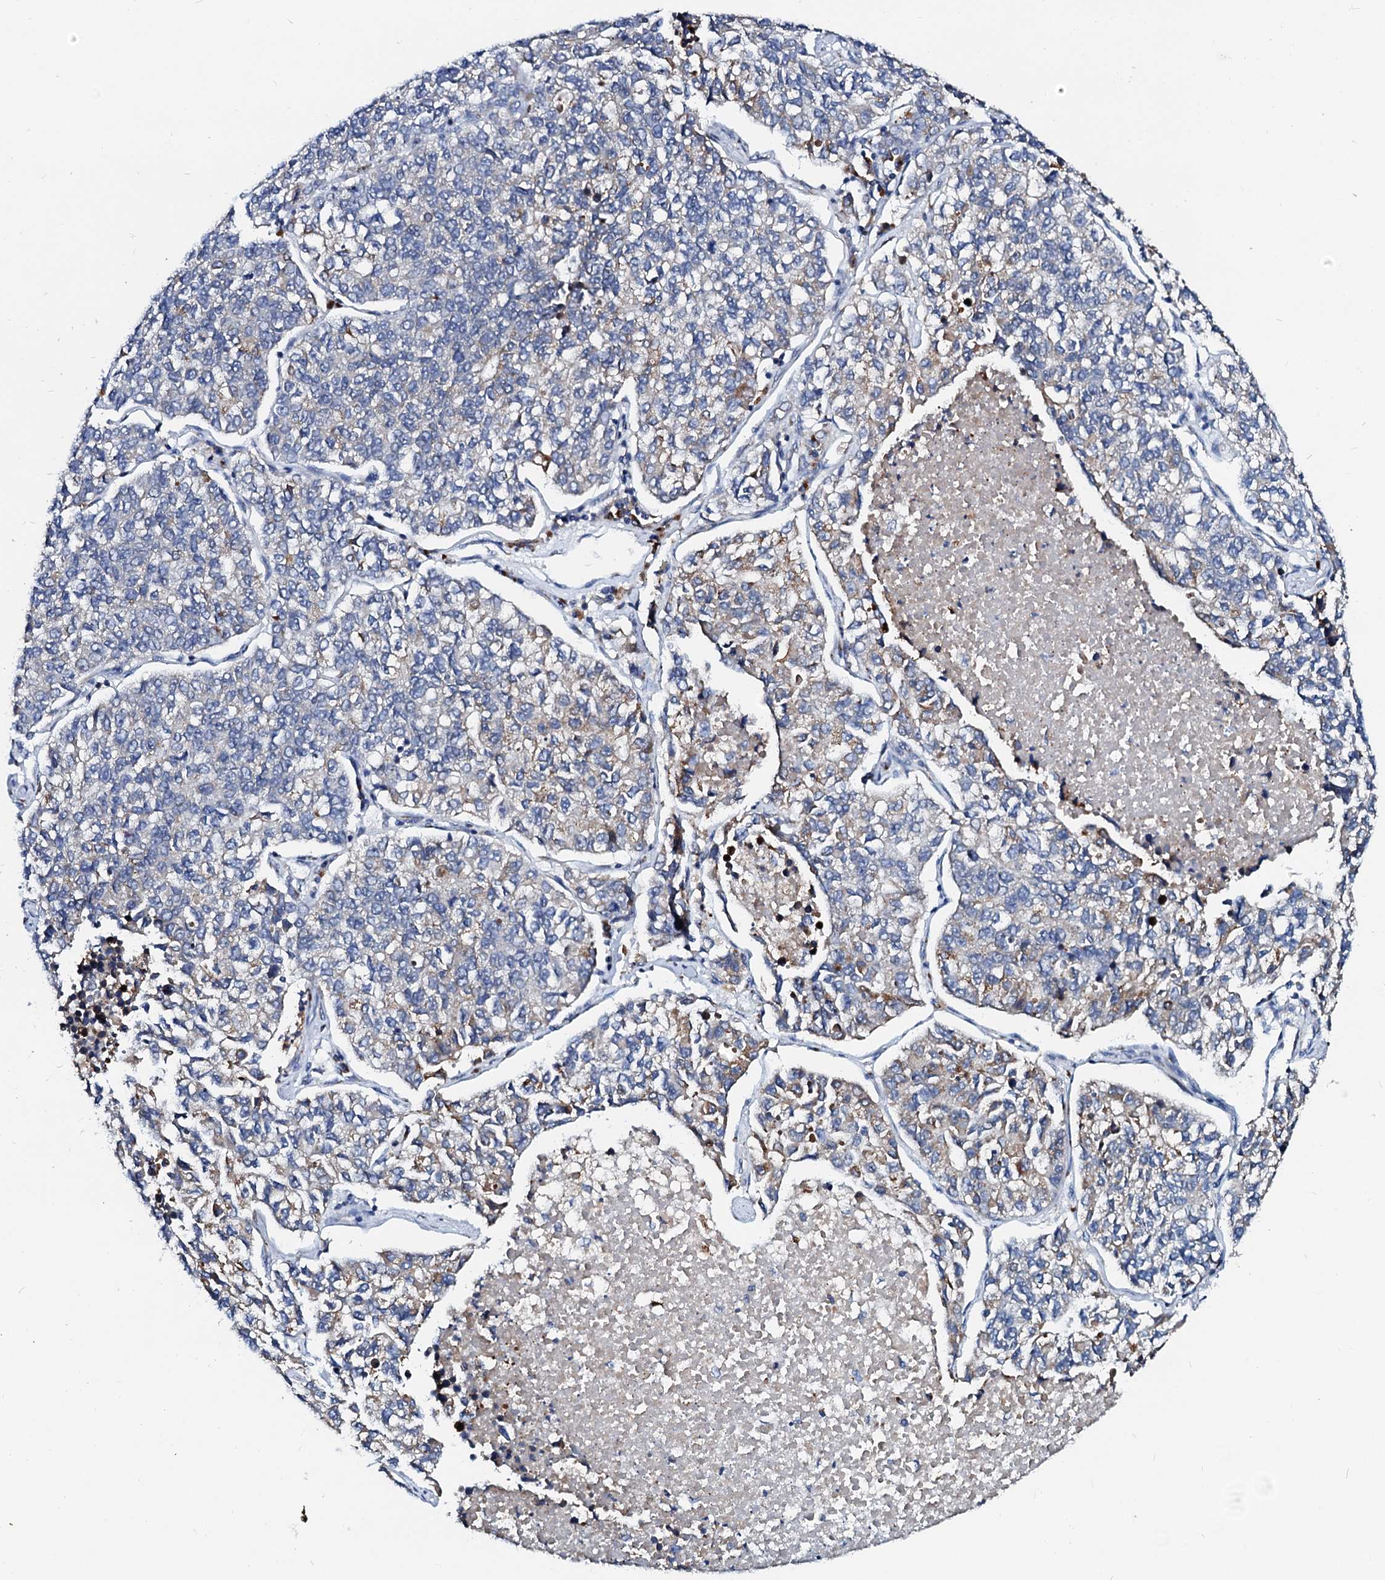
{"staining": {"intensity": "weak", "quantity": "<25%", "location": "cytoplasmic/membranous"}, "tissue": "lung cancer", "cell_type": "Tumor cells", "image_type": "cancer", "snomed": [{"axis": "morphology", "description": "Adenocarcinoma, NOS"}, {"axis": "topography", "description": "Lung"}], "caption": "High power microscopy micrograph of an immunohistochemistry micrograph of lung cancer (adenocarcinoma), revealing no significant positivity in tumor cells. (DAB (3,3'-diaminobenzidine) IHC, high magnification).", "gene": "LMAN1", "patient": {"sex": "male", "age": 49}}